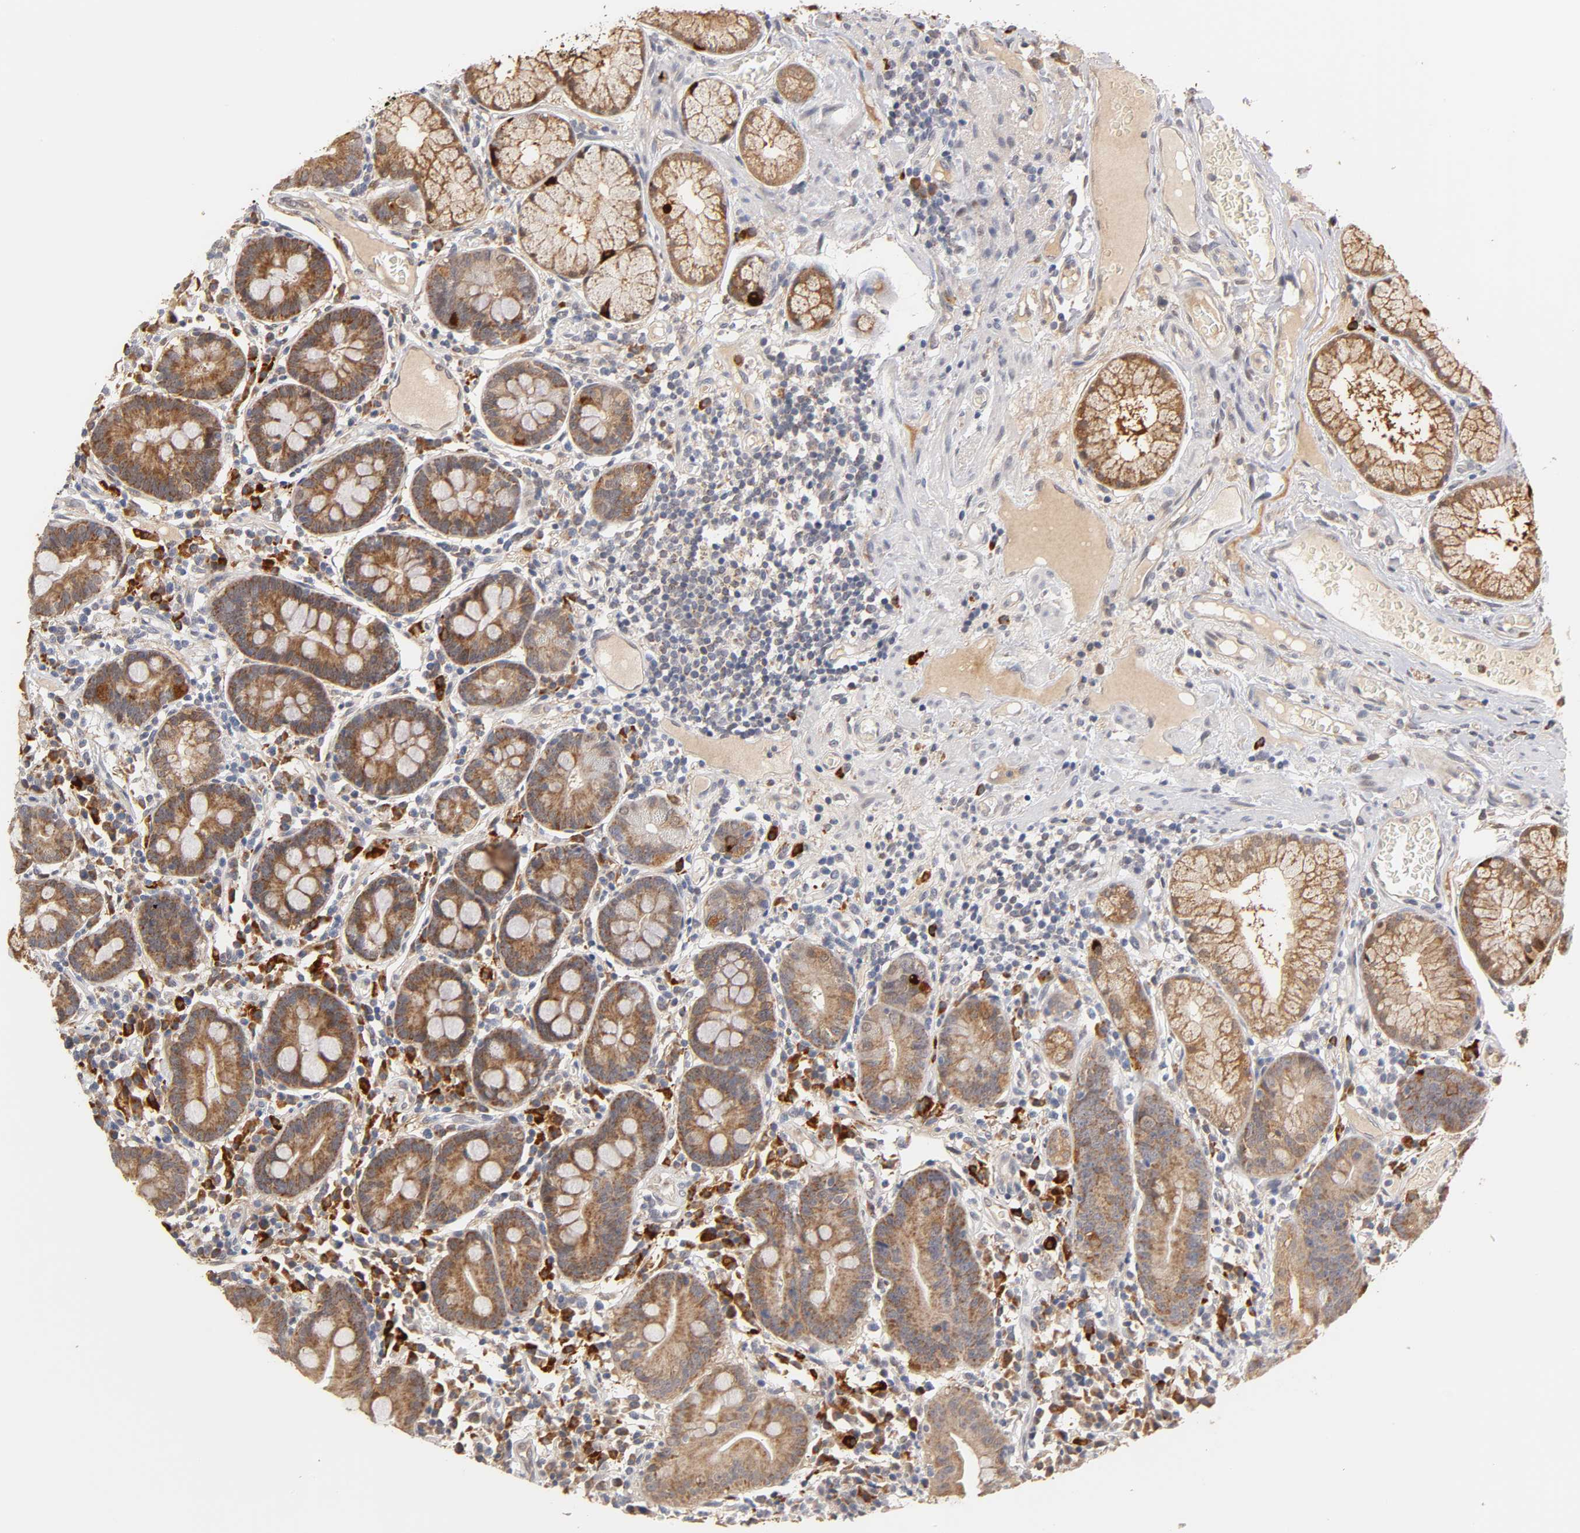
{"staining": {"intensity": "strong", "quantity": ">75%", "location": "cytoplasmic/membranous,nuclear"}, "tissue": "duodenum", "cell_type": "Glandular cells", "image_type": "normal", "snomed": [{"axis": "morphology", "description": "Normal tissue, NOS"}, {"axis": "topography", "description": "Duodenum"}], "caption": "The histopathology image demonstrates staining of unremarkable duodenum, revealing strong cytoplasmic/membranous,nuclear protein positivity (brown color) within glandular cells. (IHC, brightfield microscopy, high magnification).", "gene": "GSTZ1", "patient": {"sex": "male", "age": 50}}